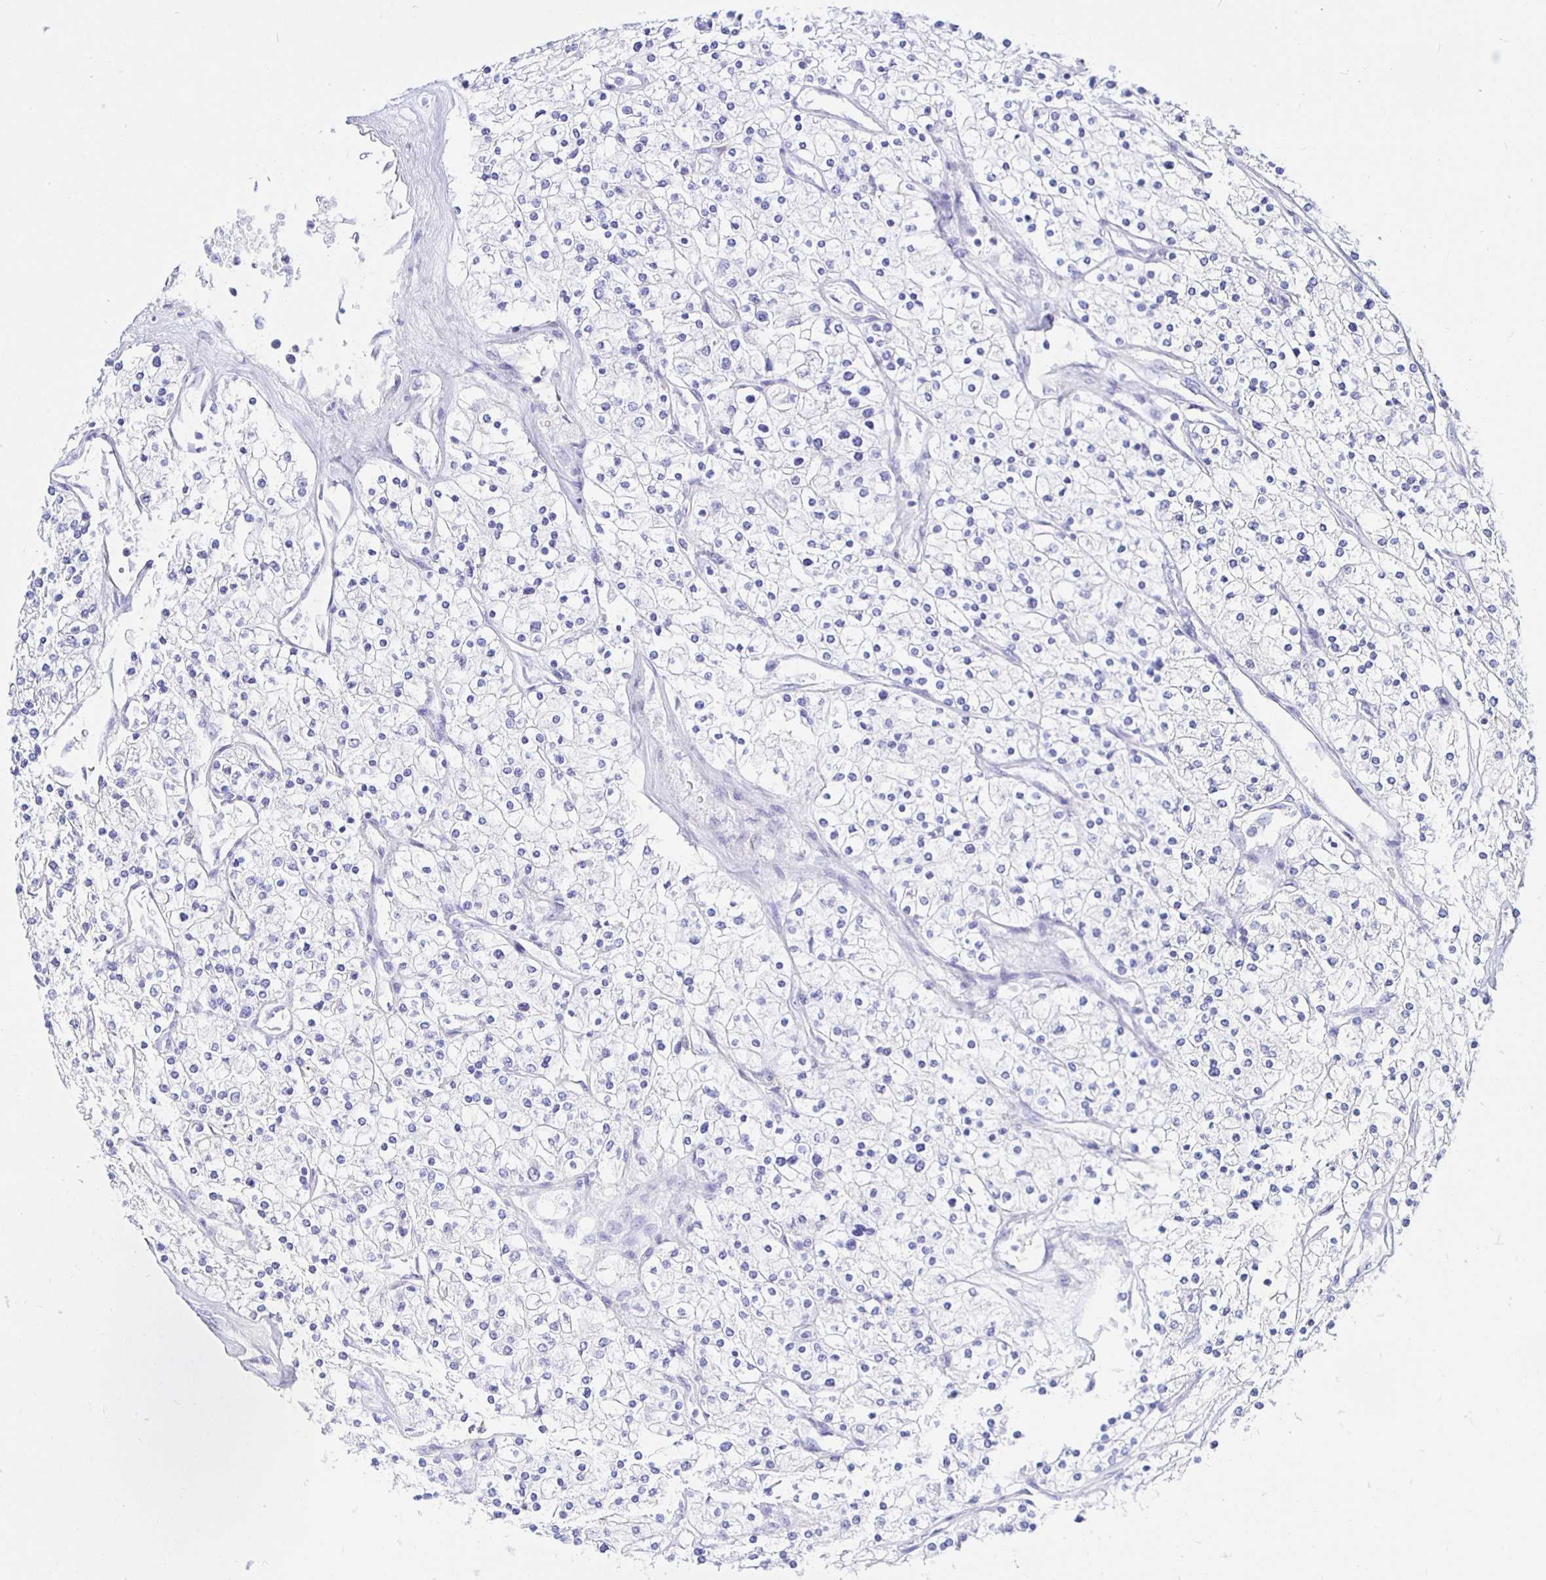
{"staining": {"intensity": "negative", "quantity": "none", "location": "none"}, "tissue": "renal cancer", "cell_type": "Tumor cells", "image_type": "cancer", "snomed": [{"axis": "morphology", "description": "Adenocarcinoma, NOS"}, {"axis": "topography", "description": "Kidney"}], "caption": "Tumor cells show no significant staining in renal cancer (adenocarcinoma).", "gene": "UMOD", "patient": {"sex": "male", "age": 80}}